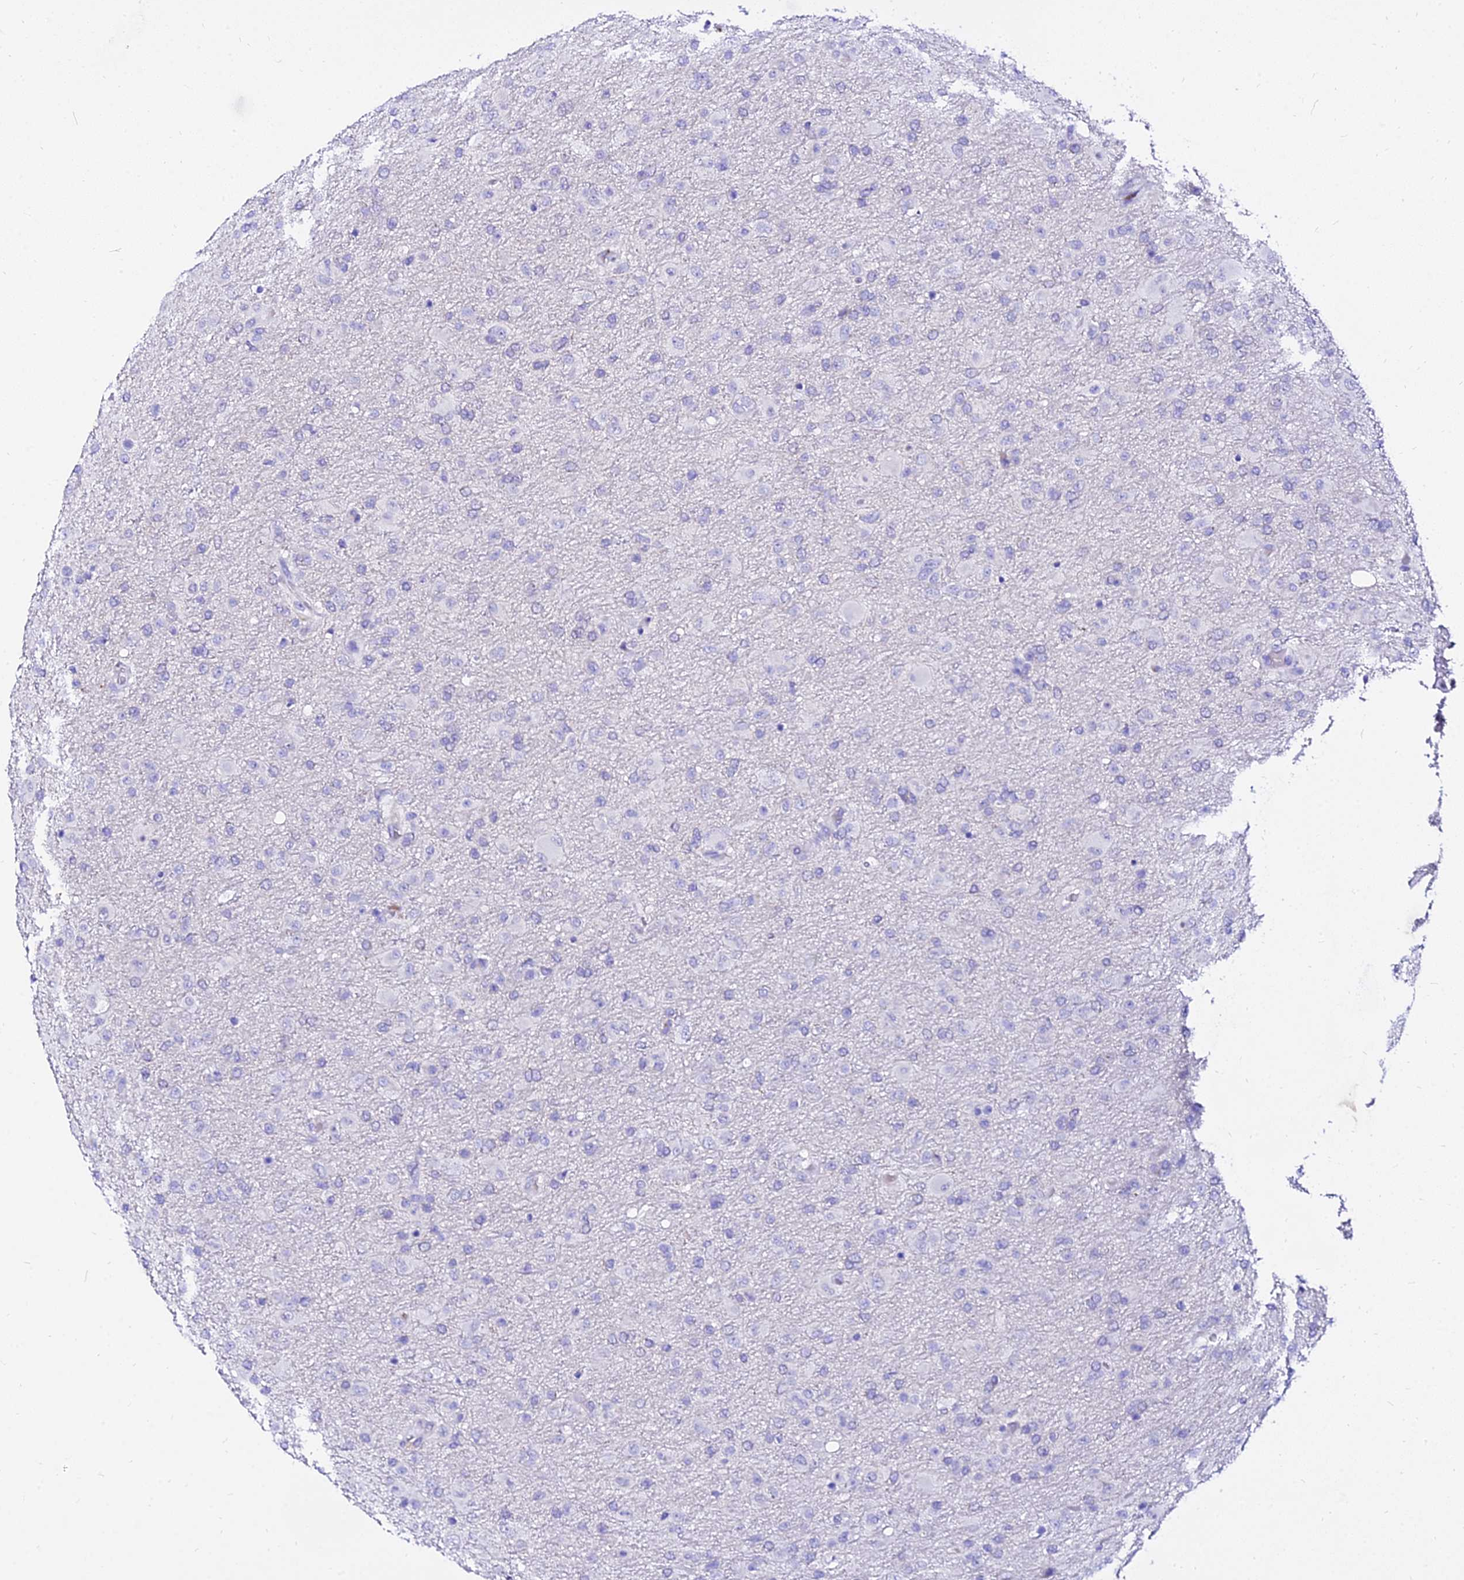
{"staining": {"intensity": "negative", "quantity": "none", "location": "none"}, "tissue": "glioma", "cell_type": "Tumor cells", "image_type": "cancer", "snomed": [{"axis": "morphology", "description": "Glioma, malignant, Low grade"}, {"axis": "topography", "description": "Brain"}], "caption": "The image displays no staining of tumor cells in glioma.", "gene": "DEFB106A", "patient": {"sex": "male", "age": 65}}